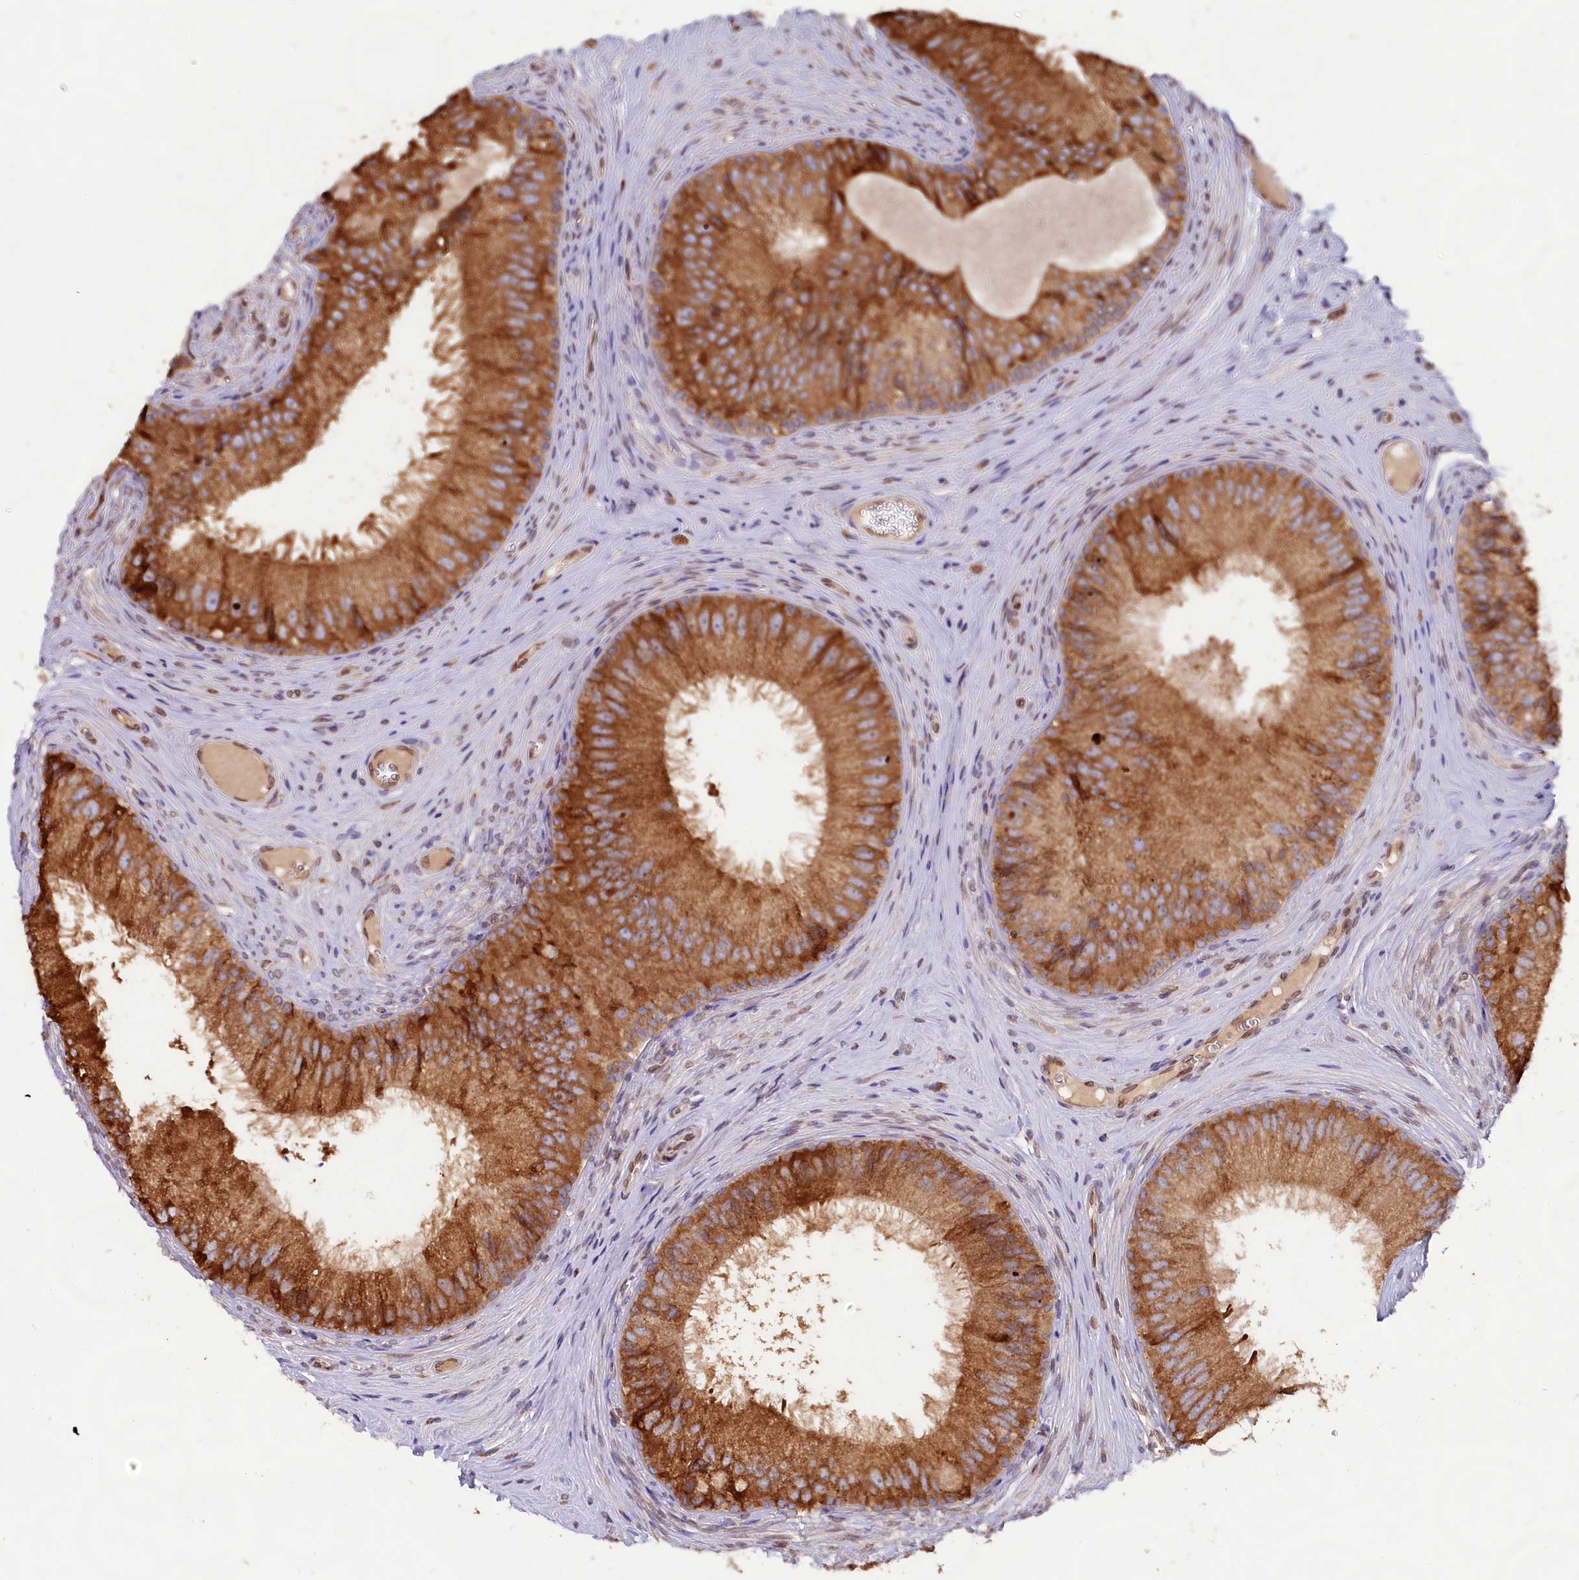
{"staining": {"intensity": "strong", "quantity": ">75%", "location": "cytoplasmic/membranous"}, "tissue": "epididymis", "cell_type": "Glandular cells", "image_type": "normal", "snomed": [{"axis": "morphology", "description": "Normal tissue, NOS"}, {"axis": "topography", "description": "Epididymis"}], "caption": "Glandular cells exhibit strong cytoplasmic/membranous staining in approximately >75% of cells in unremarkable epididymis. (brown staining indicates protein expression, while blue staining denotes nuclei).", "gene": "TBC1D19", "patient": {"sex": "male", "age": 46}}